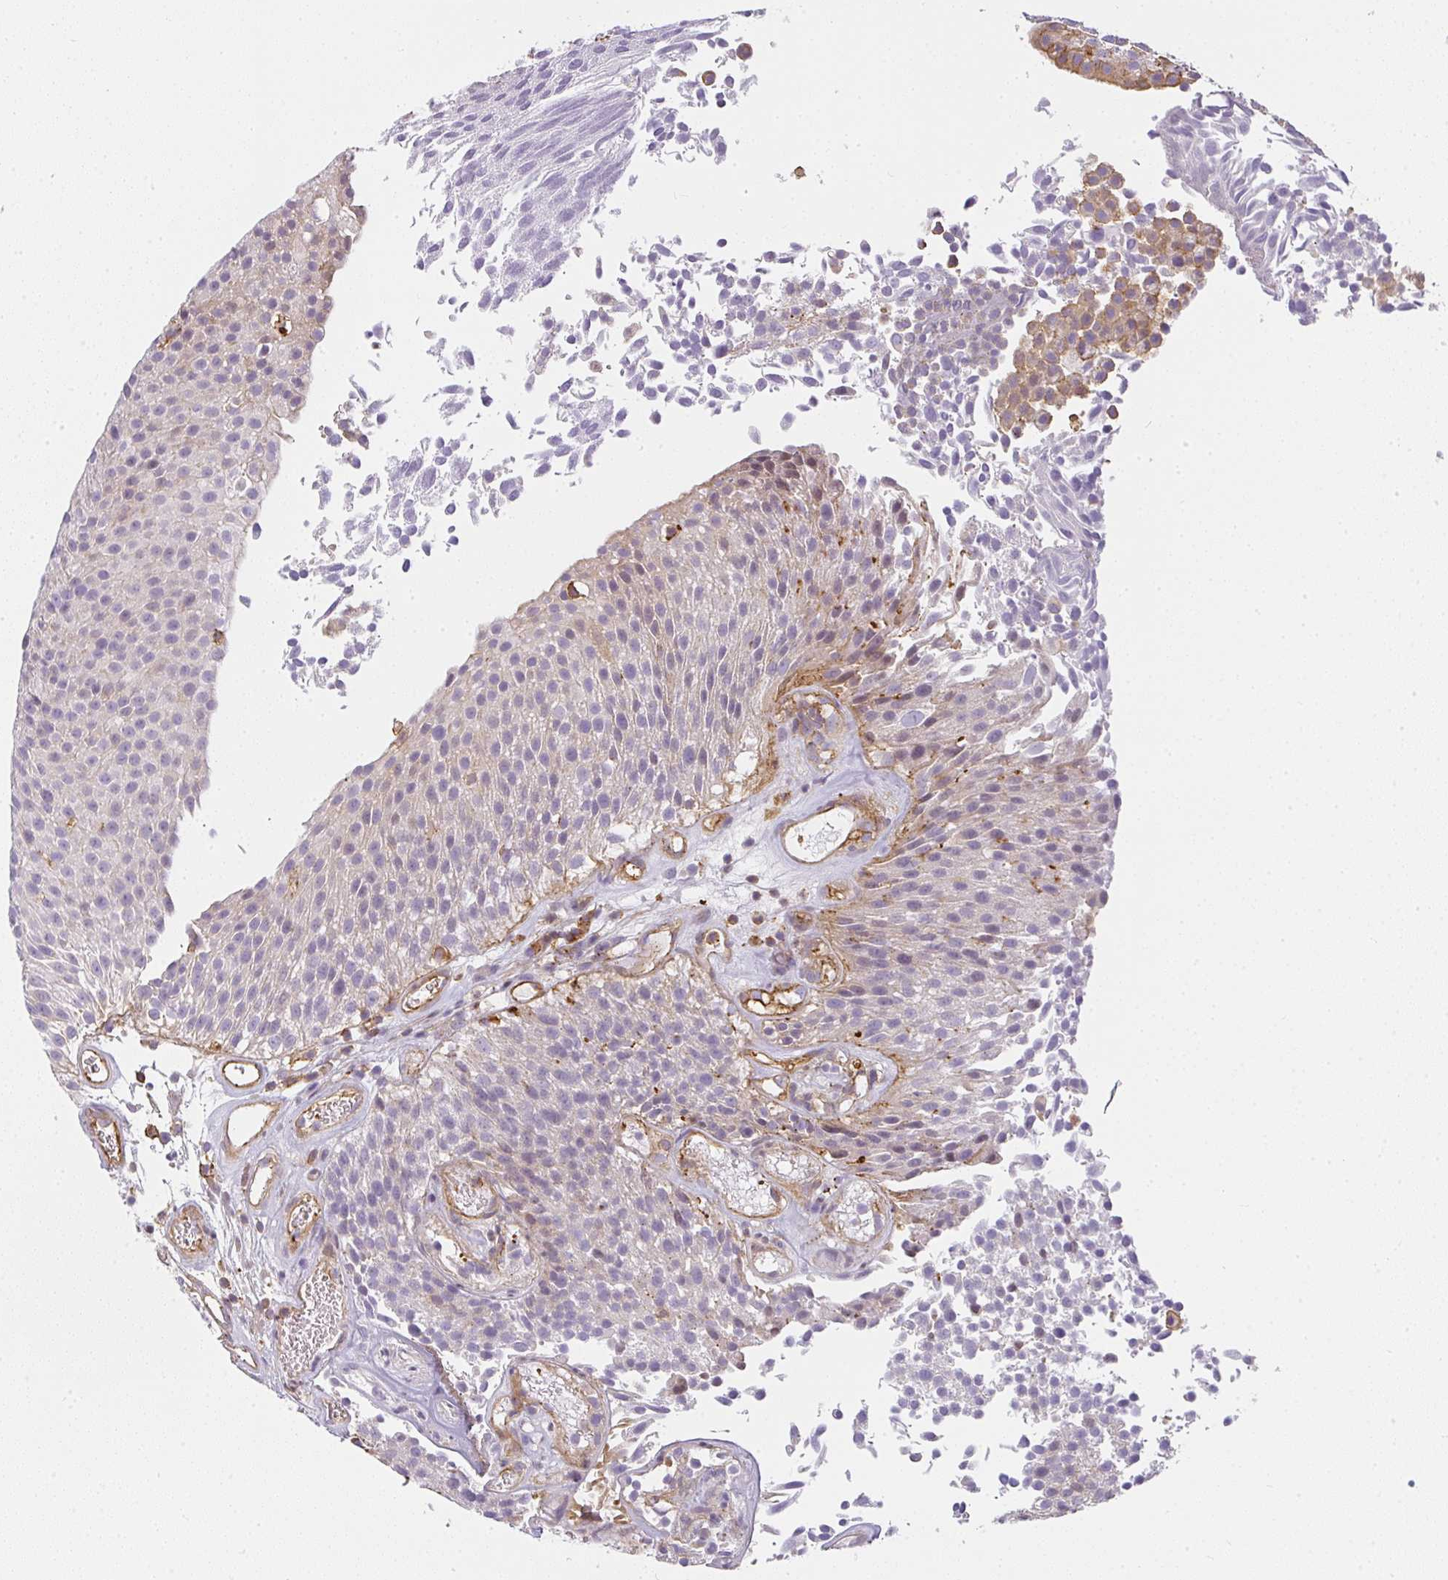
{"staining": {"intensity": "moderate", "quantity": "<25%", "location": "cytoplasmic/membranous"}, "tissue": "urothelial cancer", "cell_type": "Tumor cells", "image_type": "cancer", "snomed": [{"axis": "morphology", "description": "Urothelial carcinoma, Low grade"}, {"axis": "topography", "description": "Urinary bladder"}], "caption": "Urothelial cancer tissue displays moderate cytoplasmic/membranous expression in approximately <25% of tumor cells, visualized by immunohistochemistry.", "gene": "SULF1", "patient": {"sex": "female", "age": 79}}